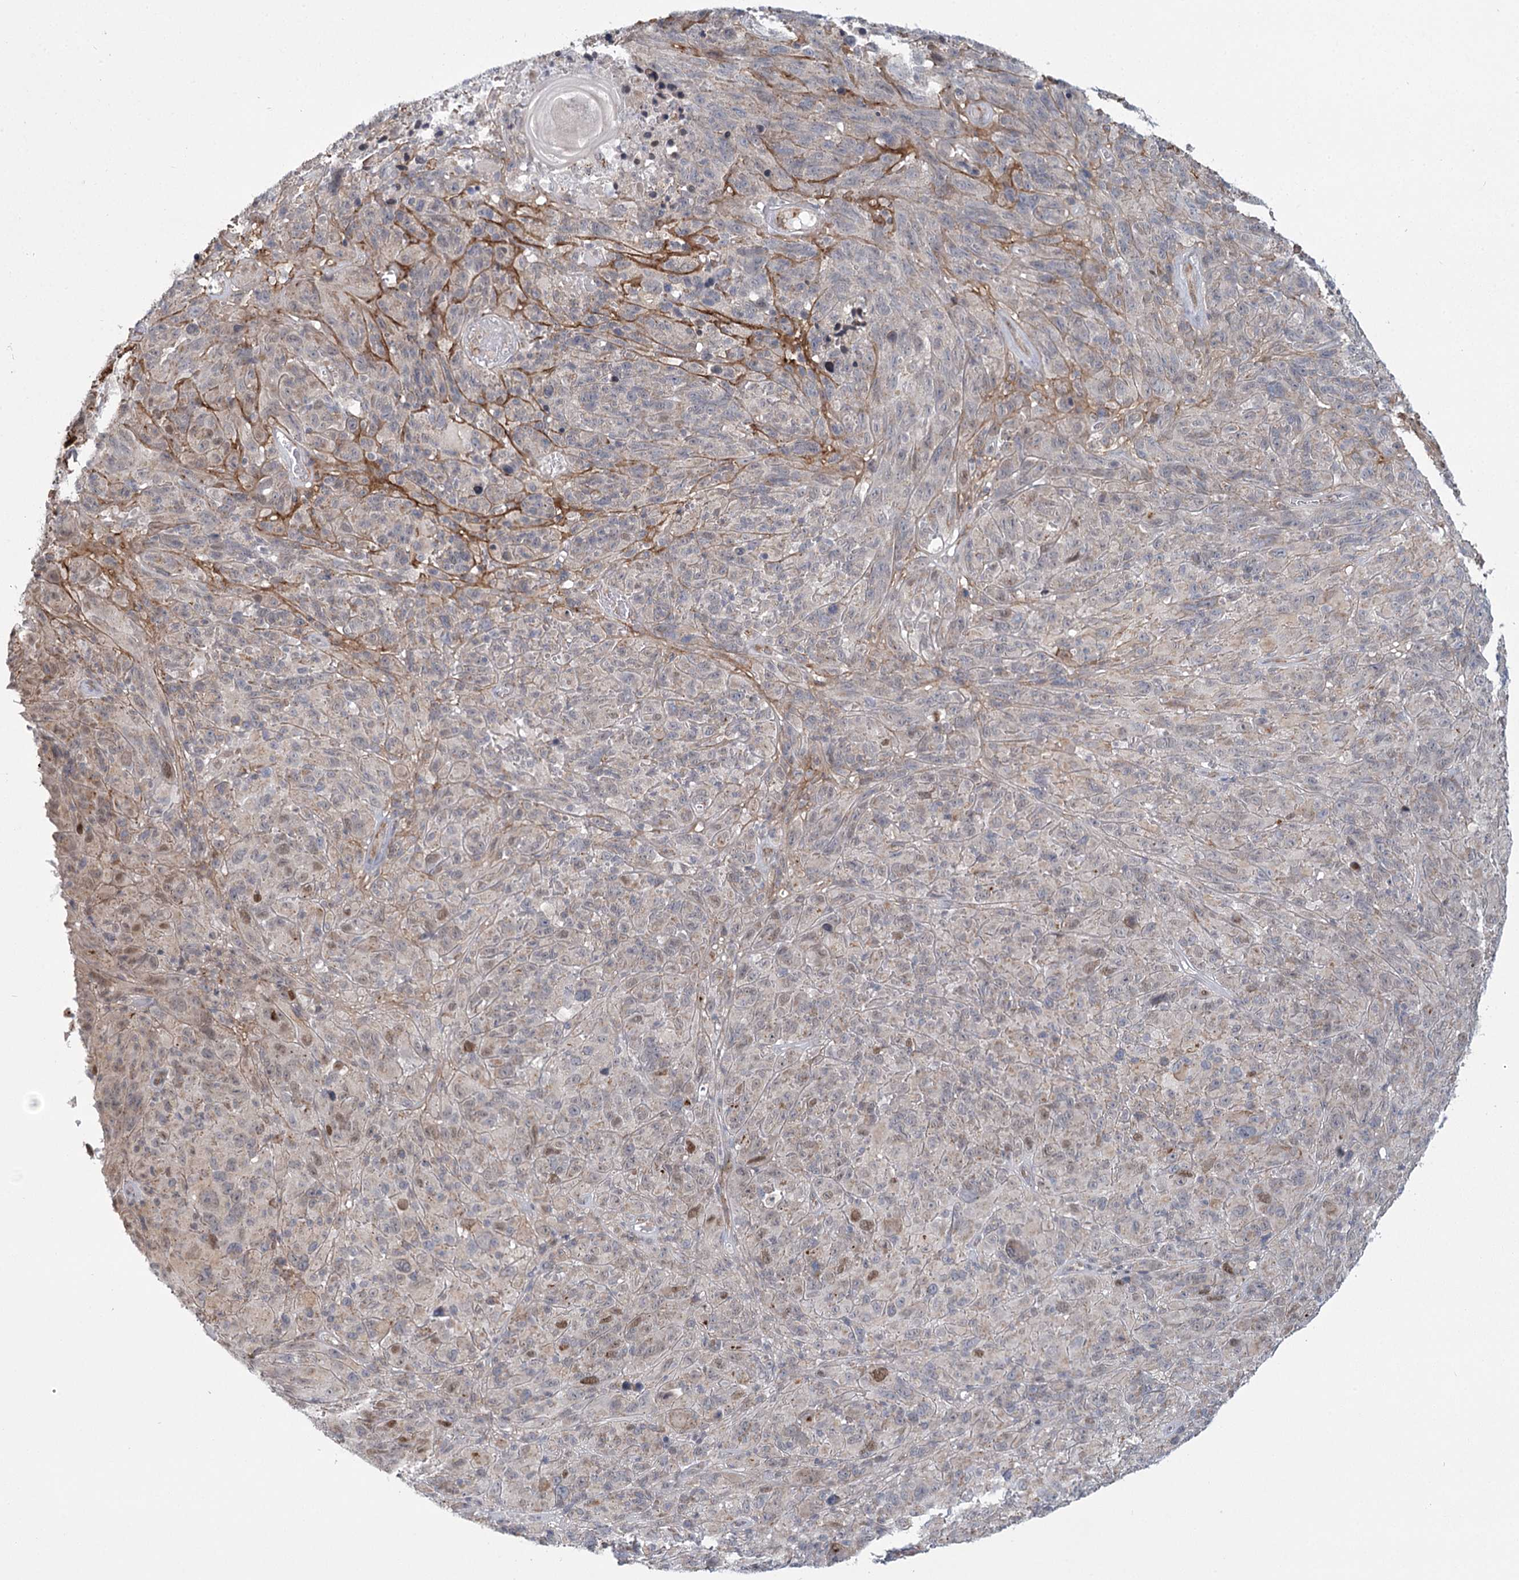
{"staining": {"intensity": "moderate", "quantity": "<25%", "location": "nuclear"}, "tissue": "melanoma", "cell_type": "Tumor cells", "image_type": "cancer", "snomed": [{"axis": "morphology", "description": "Malignant melanoma, NOS"}, {"axis": "topography", "description": "Skin of head"}], "caption": "Moderate nuclear protein expression is seen in approximately <25% of tumor cells in melanoma. Nuclei are stained in blue.", "gene": "MED28", "patient": {"sex": "male", "age": 96}}